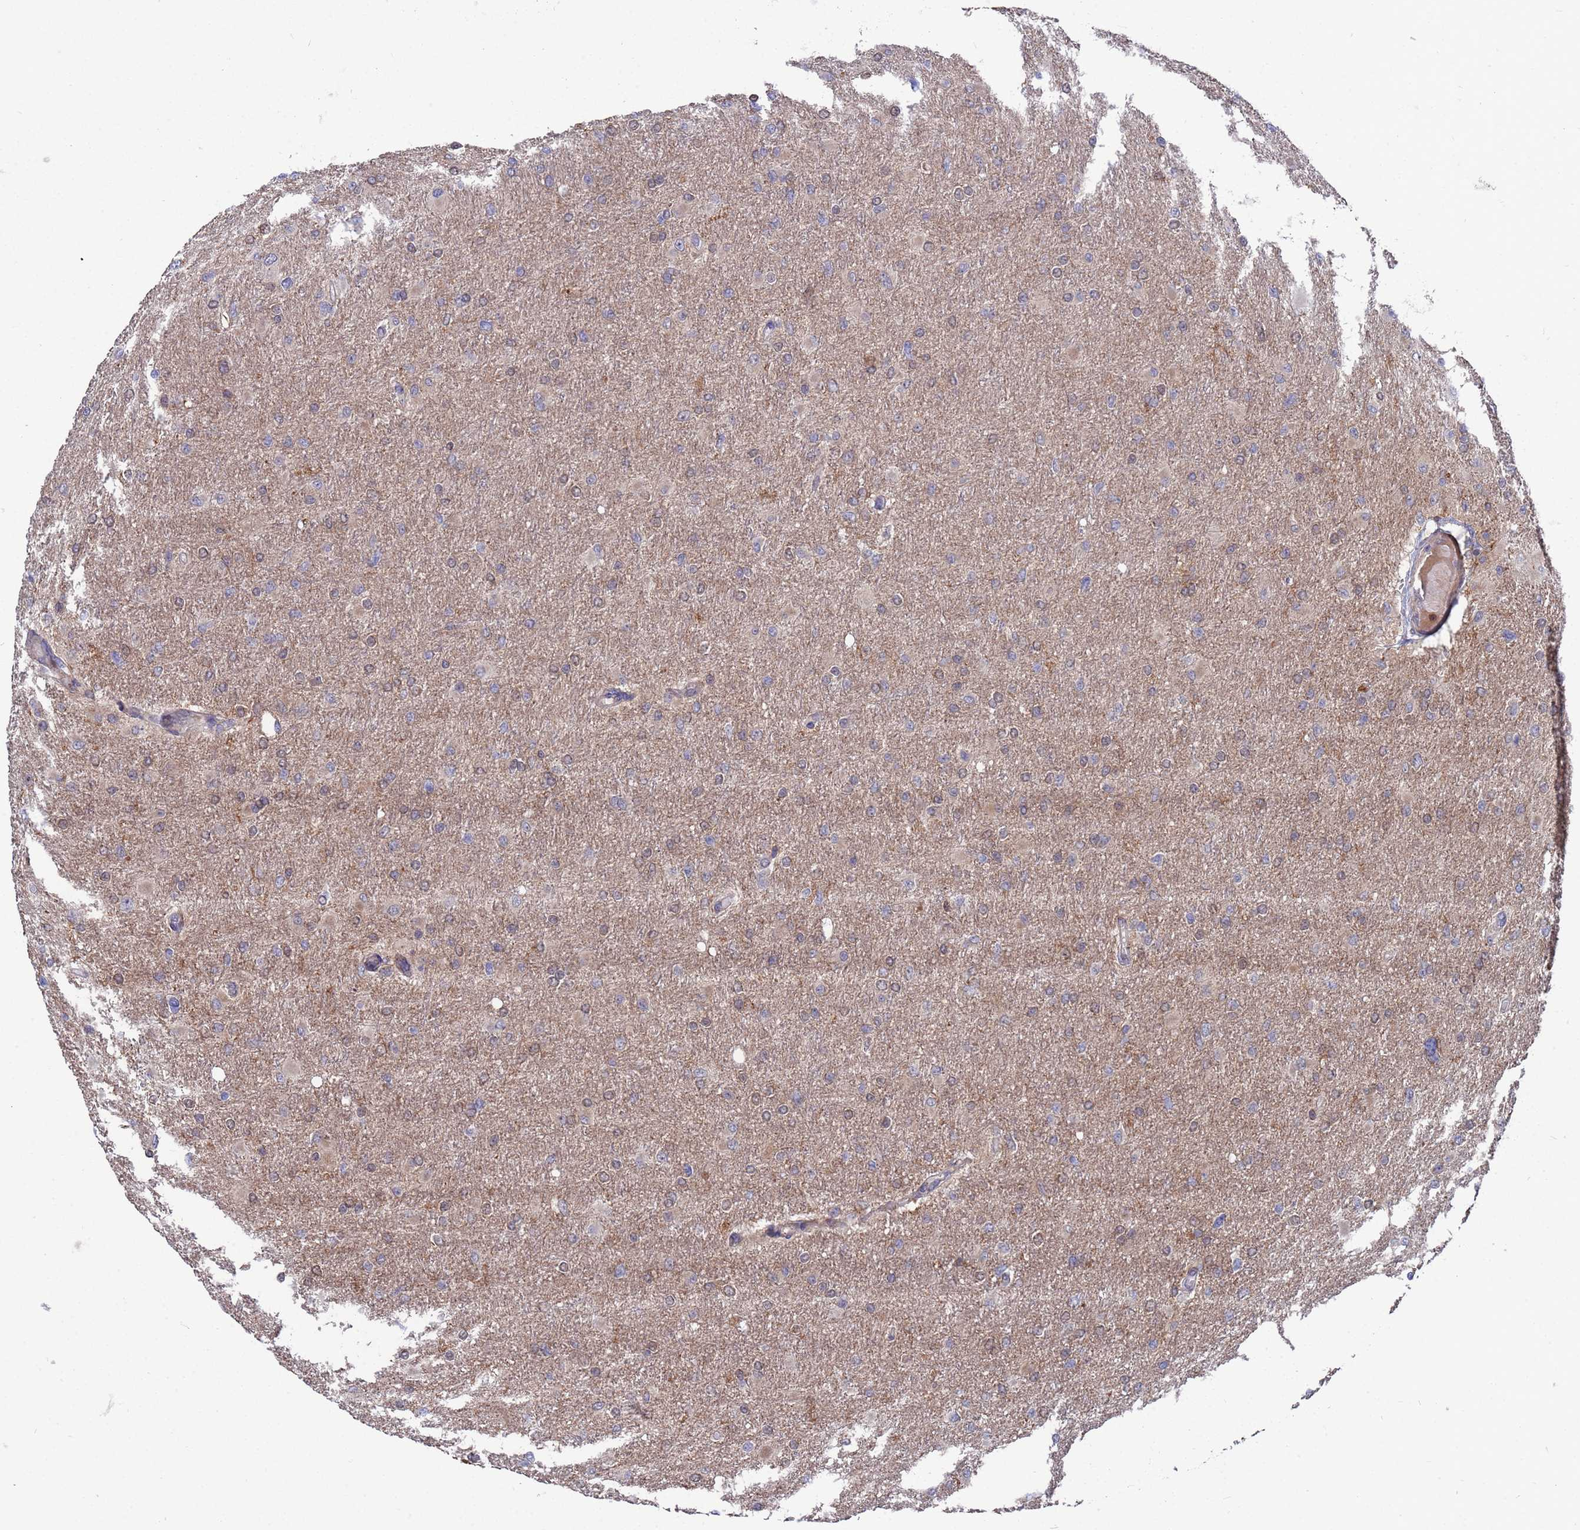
{"staining": {"intensity": "negative", "quantity": "none", "location": "none"}, "tissue": "glioma", "cell_type": "Tumor cells", "image_type": "cancer", "snomed": [{"axis": "morphology", "description": "Glioma, malignant, High grade"}, {"axis": "topography", "description": "Cerebral cortex"}], "caption": "This is a image of IHC staining of high-grade glioma (malignant), which shows no staining in tumor cells. (Immunohistochemistry, brightfield microscopy, high magnification).", "gene": "TMBIM6", "patient": {"sex": "female", "age": 36}}